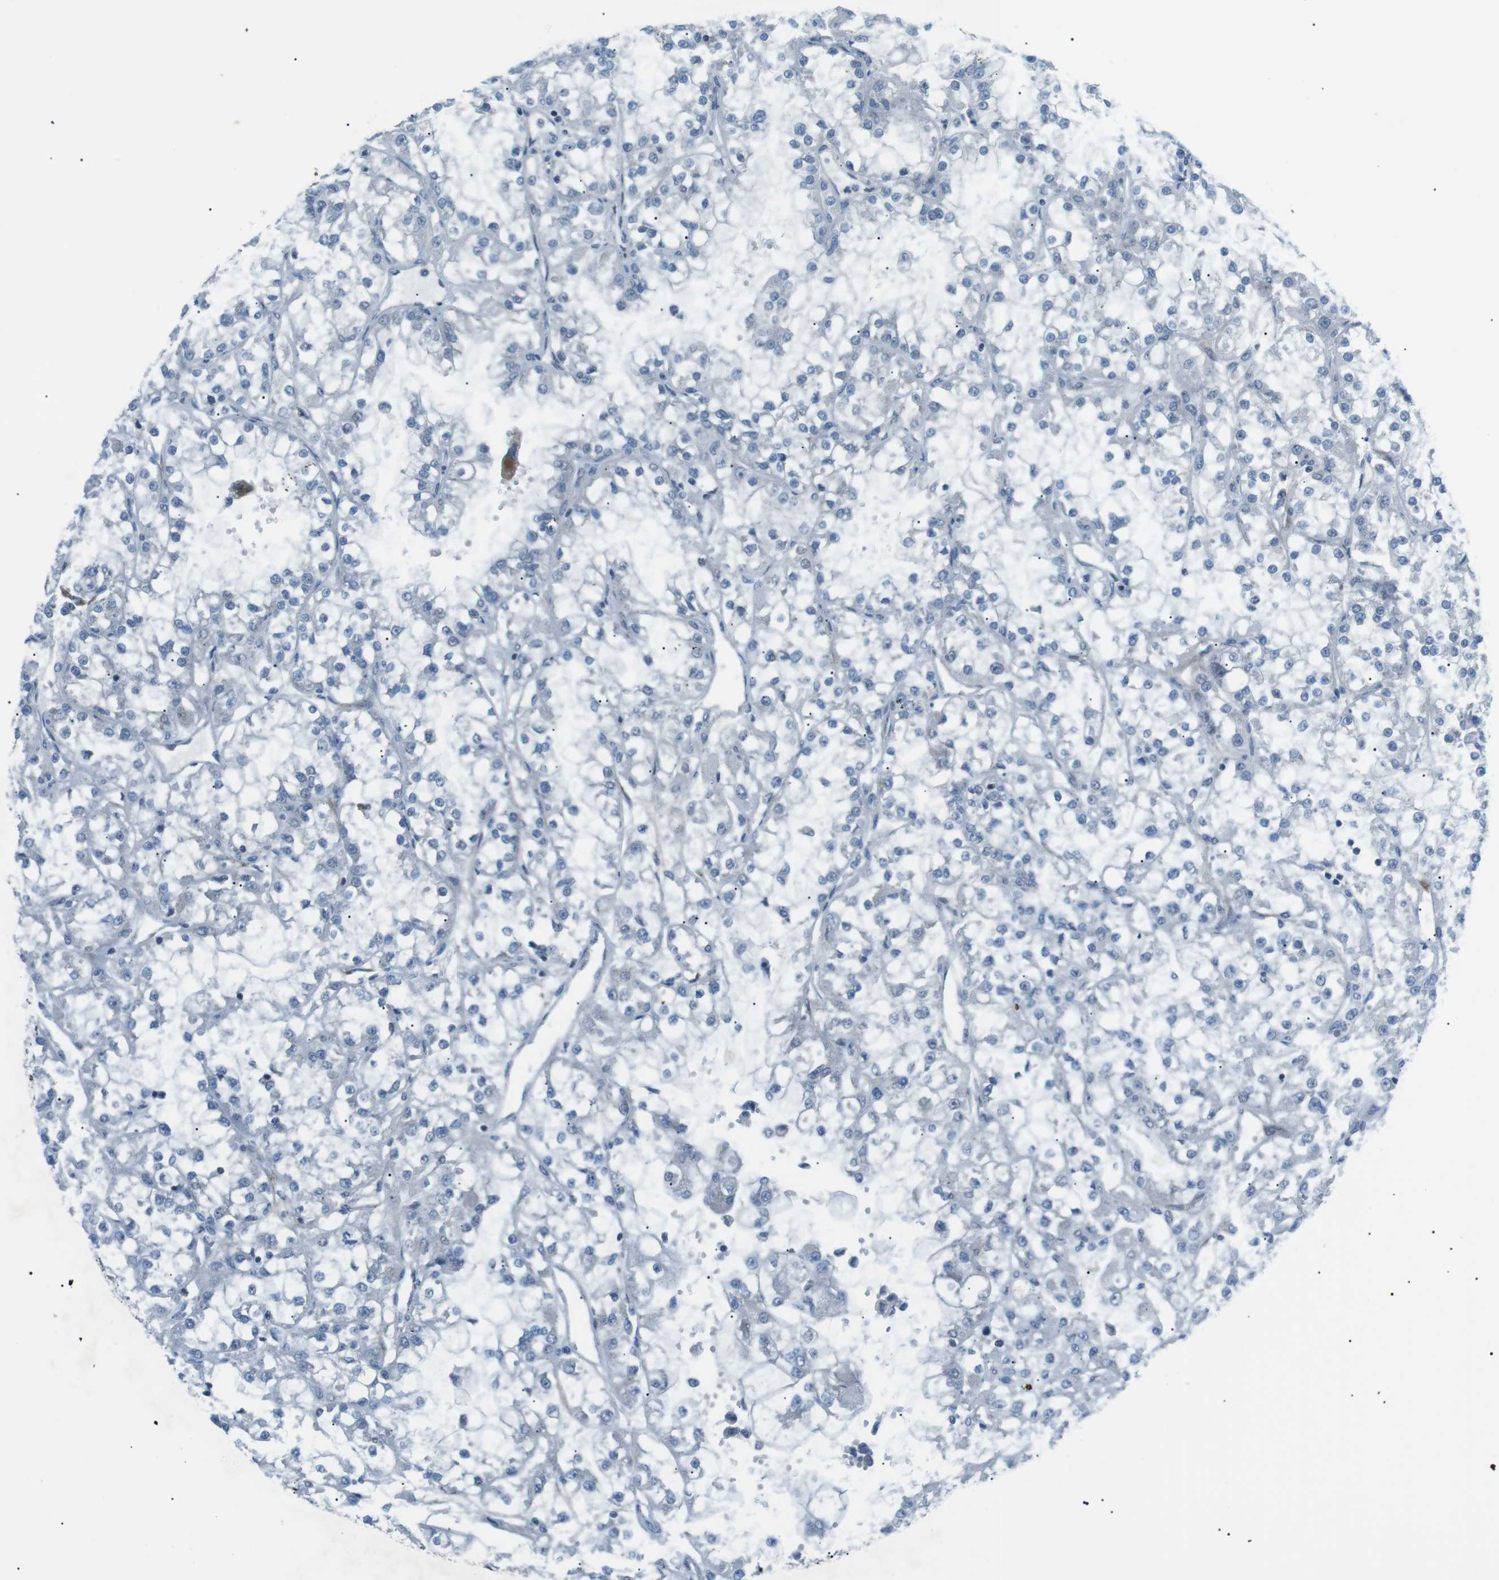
{"staining": {"intensity": "negative", "quantity": "none", "location": "none"}, "tissue": "renal cancer", "cell_type": "Tumor cells", "image_type": "cancer", "snomed": [{"axis": "morphology", "description": "Adenocarcinoma, NOS"}, {"axis": "topography", "description": "Kidney"}], "caption": "A high-resolution photomicrograph shows IHC staining of renal cancer, which reveals no significant expression in tumor cells. (DAB (3,3'-diaminobenzidine) IHC with hematoxylin counter stain).", "gene": "ARID5B", "patient": {"sex": "female", "age": 52}}